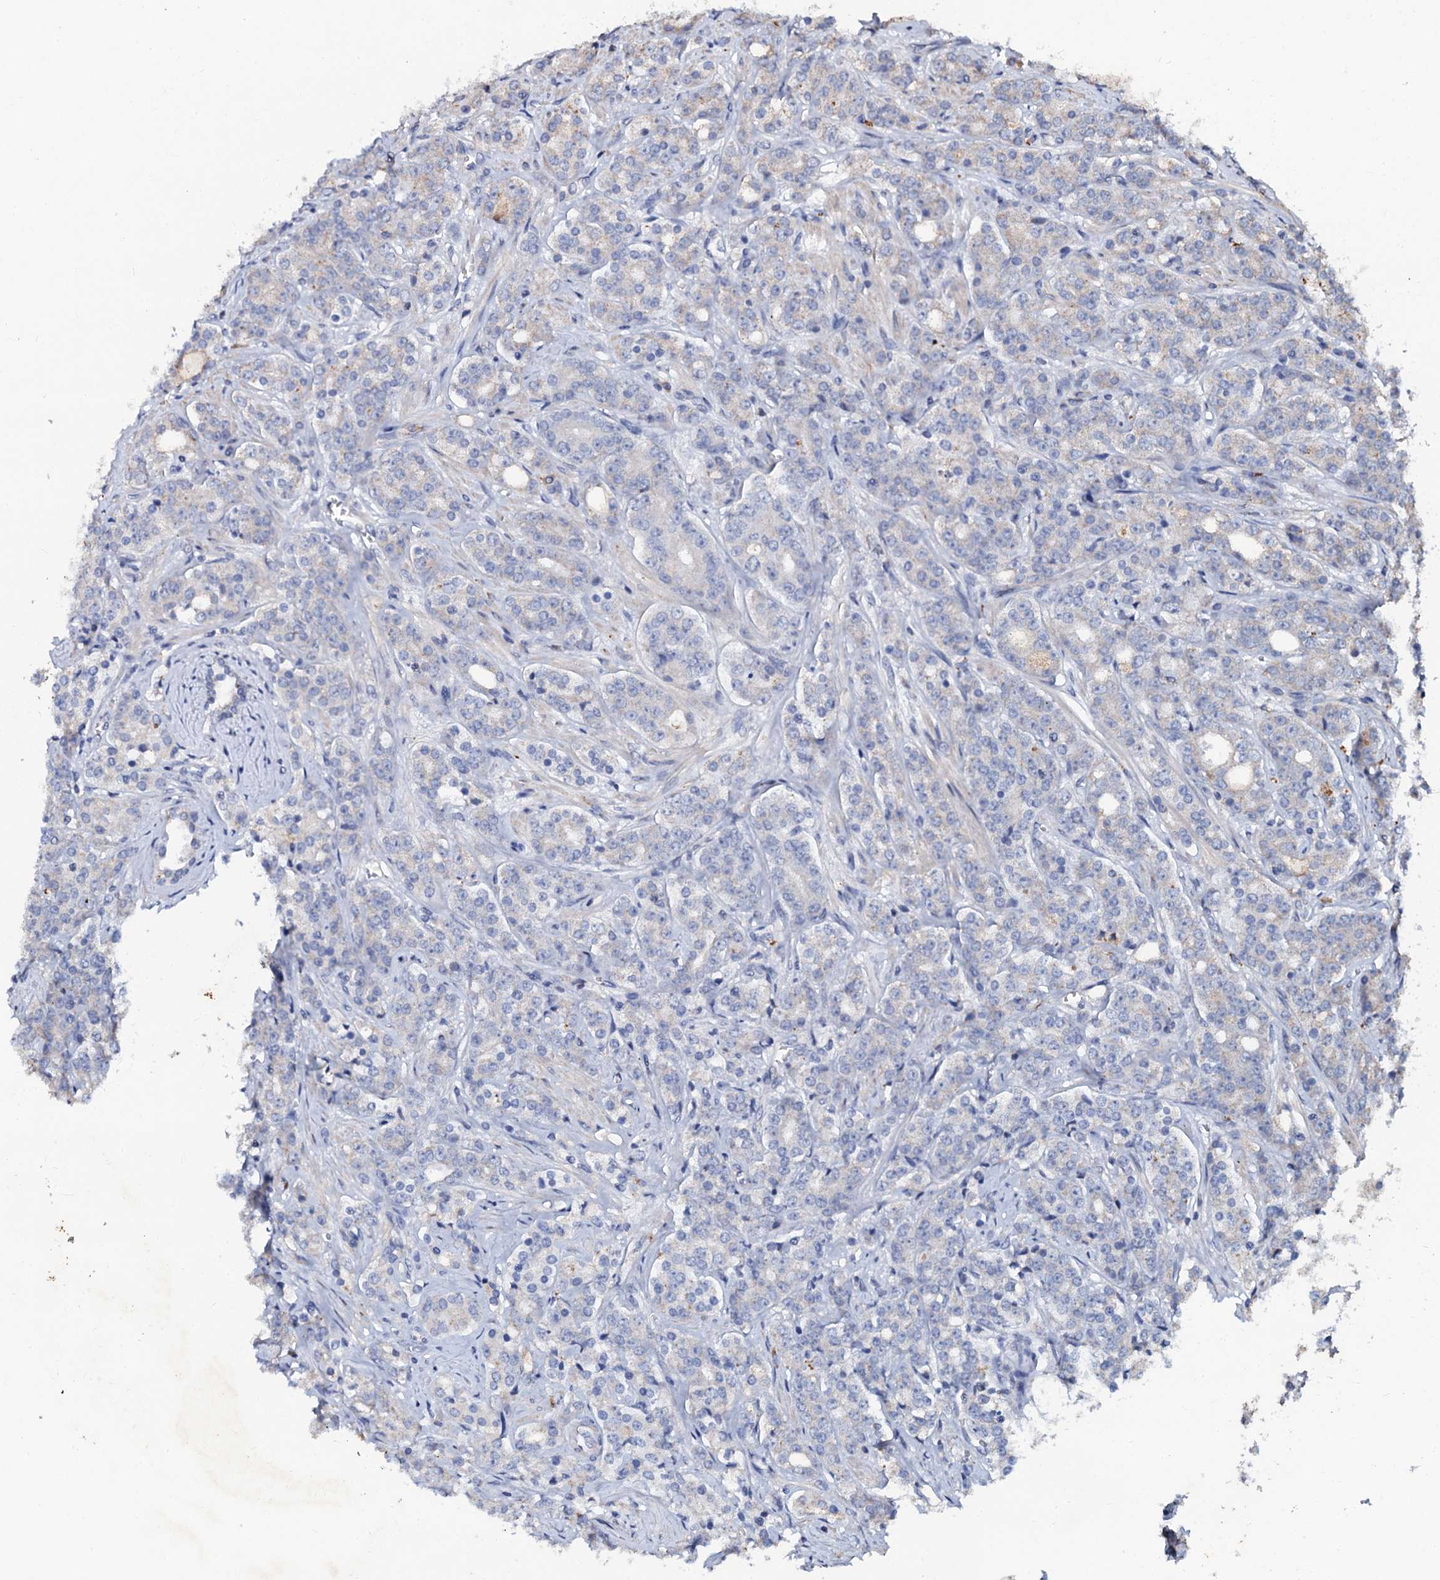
{"staining": {"intensity": "negative", "quantity": "none", "location": "none"}, "tissue": "prostate cancer", "cell_type": "Tumor cells", "image_type": "cancer", "snomed": [{"axis": "morphology", "description": "Adenocarcinoma, High grade"}, {"axis": "topography", "description": "Prostate"}], "caption": "High-grade adenocarcinoma (prostate) was stained to show a protein in brown. There is no significant expression in tumor cells.", "gene": "SLC37A4", "patient": {"sex": "male", "age": 62}}